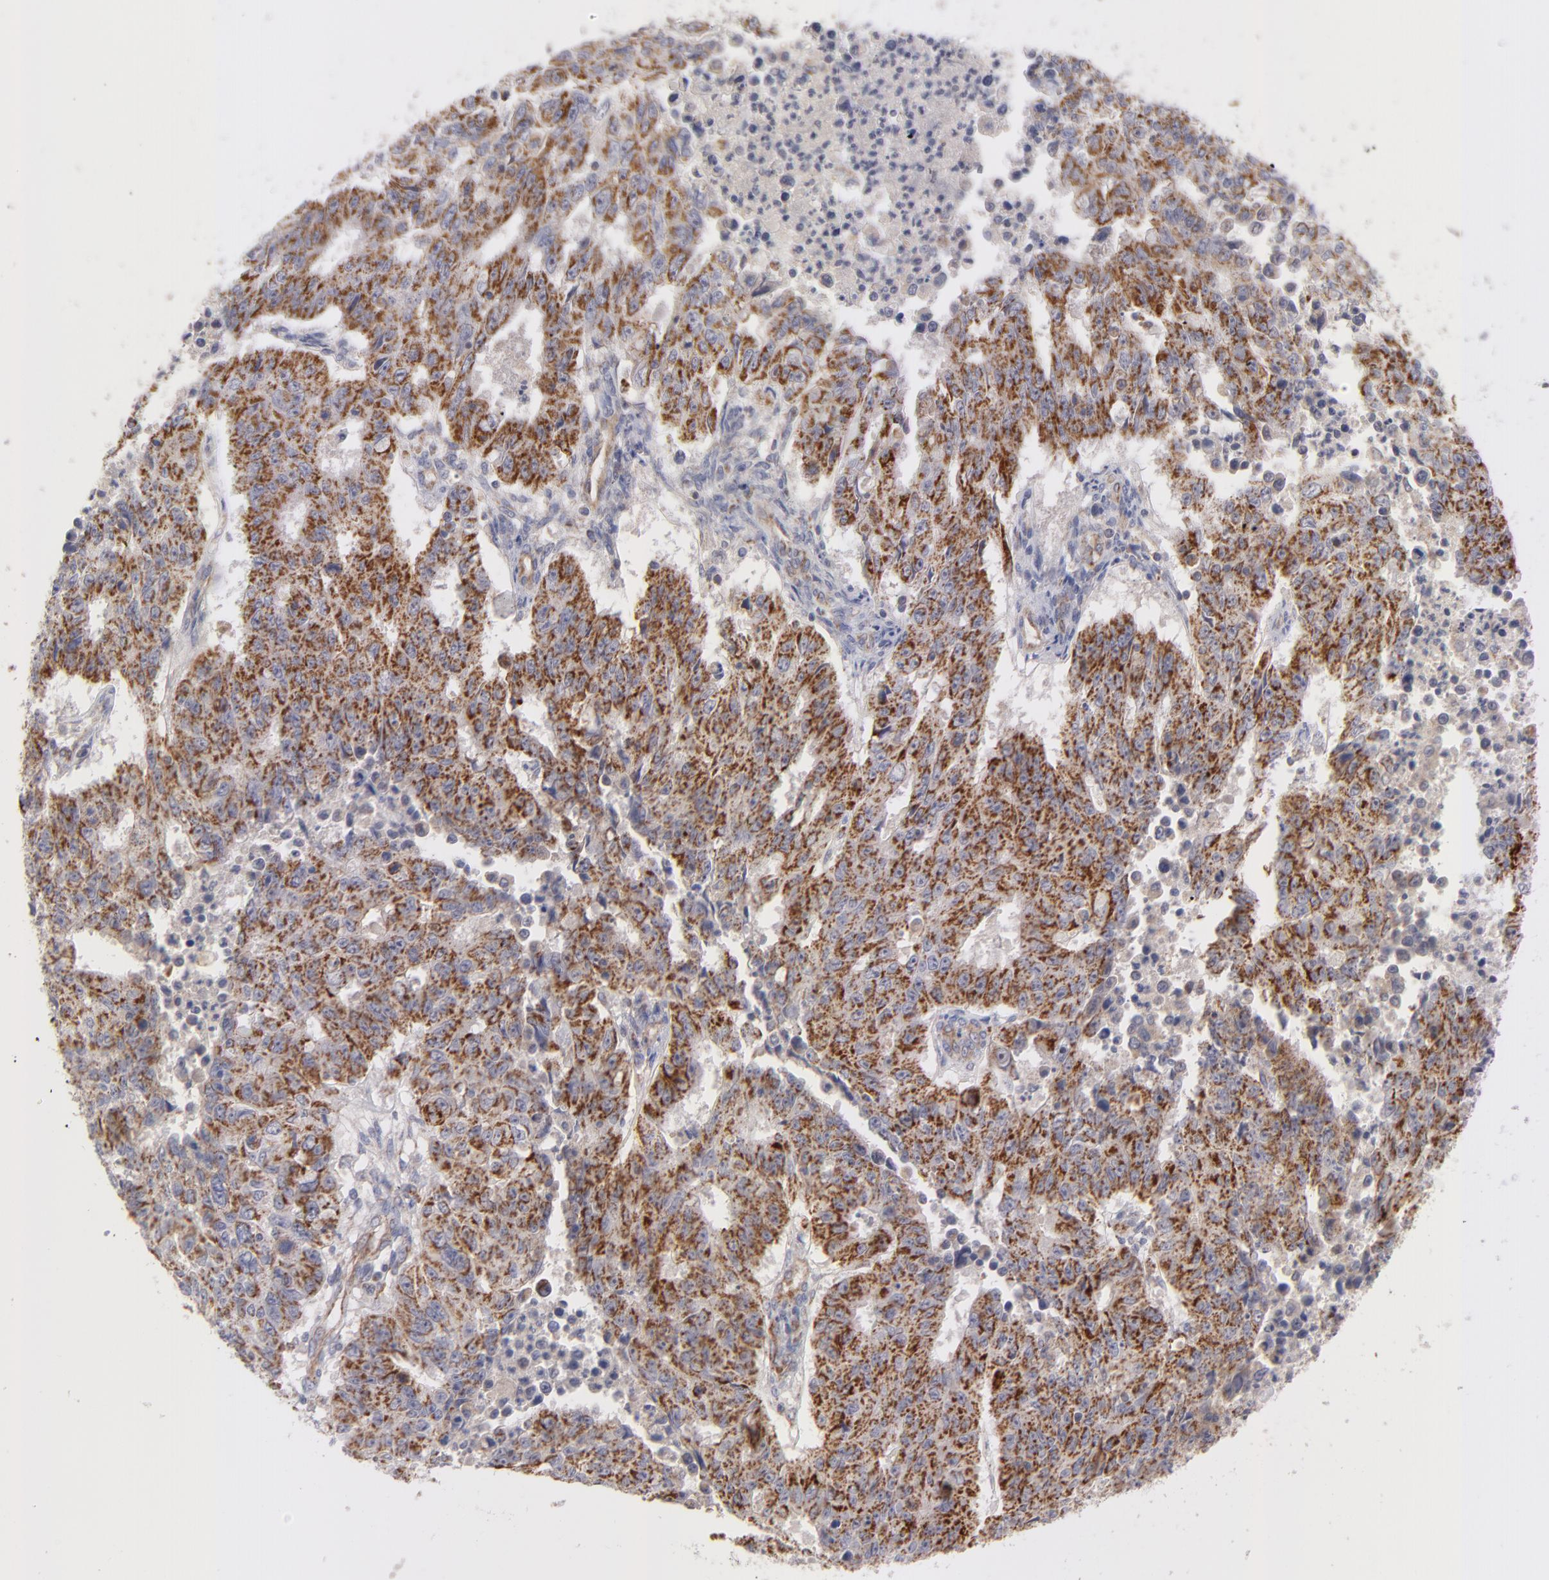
{"staining": {"intensity": "strong", "quantity": ">75%", "location": "cytoplasmic/membranous"}, "tissue": "endometrial cancer", "cell_type": "Tumor cells", "image_type": "cancer", "snomed": [{"axis": "morphology", "description": "Adenocarcinoma, NOS"}, {"axis": "topography", "description": "Endometrium"}], "caption": "A photomicrograph showing strong cytoplasmic/membranous expression in approximately >75% of tumor cells in endometrial cancer (adenocarcinoma), as visualized by brown immunohistochemical staining.", "gene": "HCCS", "patient": {"sex": "female", "age": 42}}